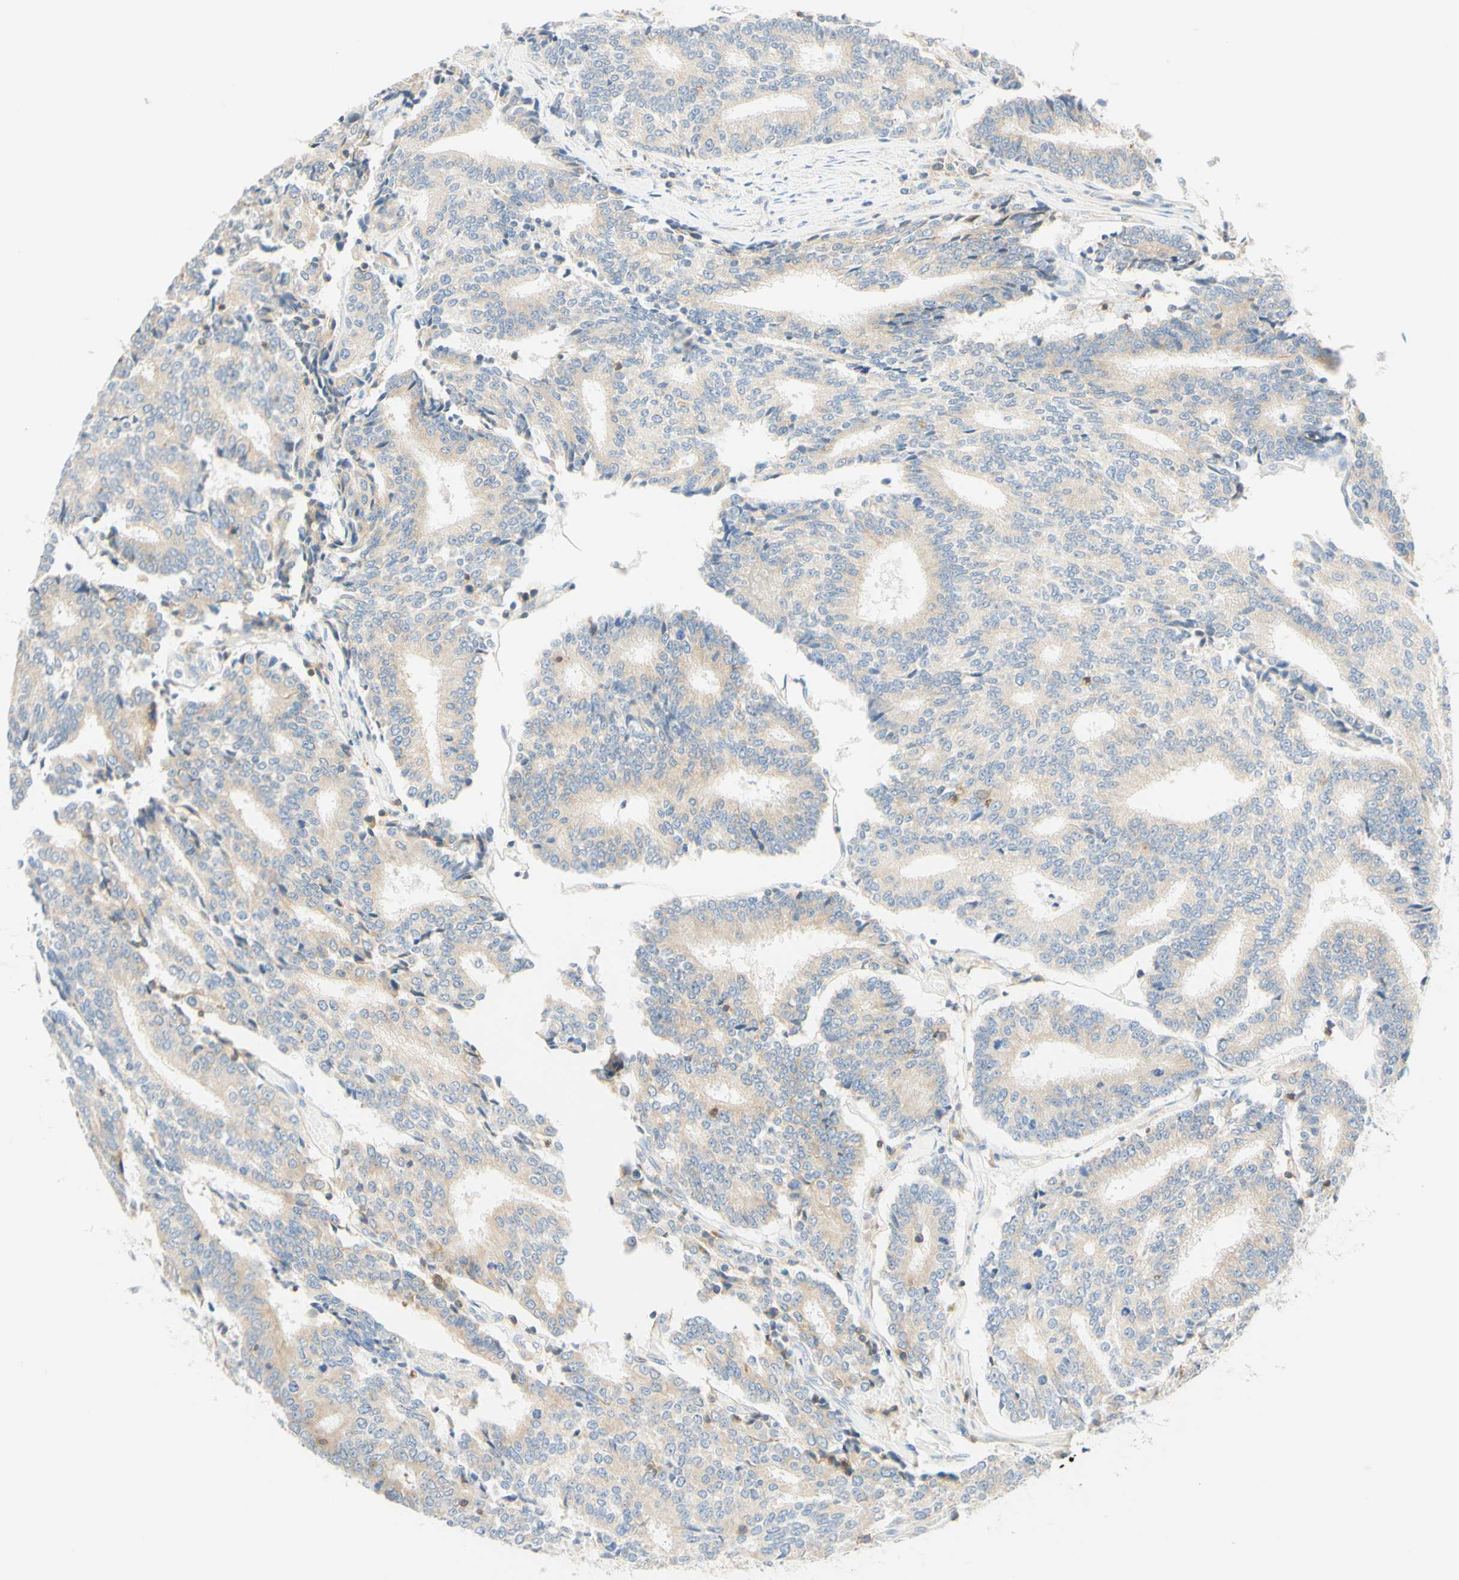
{"staining": {"intensity": "weak", "quantity": ">75%", "location": "cytoplasmic/membranous"}, "tissue": "prostate cancer", "cell_type": "Tumor cells", "image_type": "cancer", "snomed": [{"axis": "morphology", "description": "Normal tissue, NOS"}, {"axis": "morphology", "description": "Adenocarcinoma, High grade"}, {"axis": "topography", "description": "Prostate"}, {"axis": "topography", "description": "Seminal veicle"}], "caption": "Immunohistochemical staining of human high-grade adenocarcinoma (prostate) exhibits low levels of weak cytoplasmic/membranous staining in approximately >75% of tumor cells.", "gene": "LAT", "patient": {"sex": "male", "age": 55}}